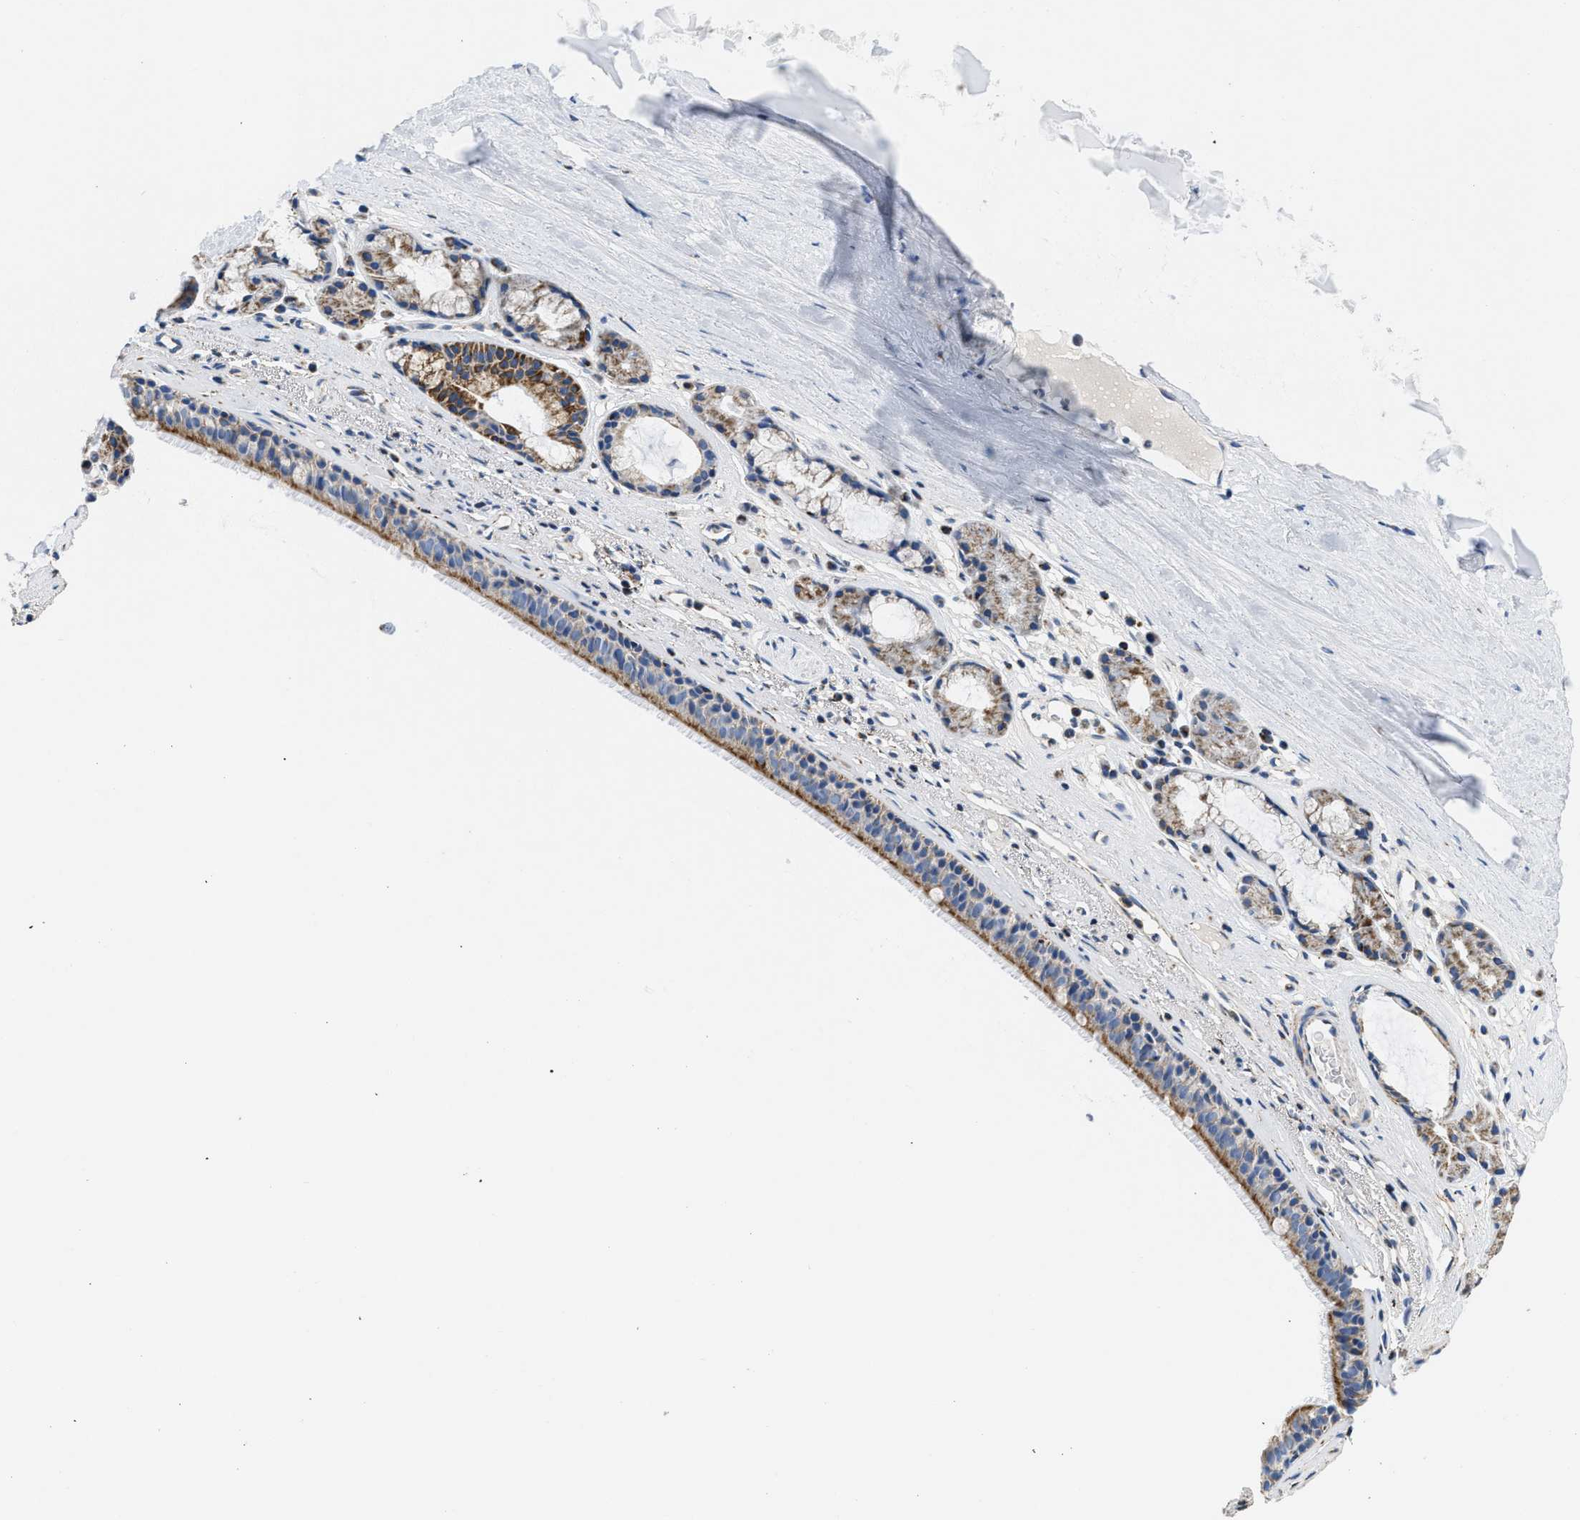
{"staining": {"intensity": "moderate", "quantity": ">75%", "location": "cytoplasmic/membranous"}, "tissue": "bronchus", "cell_type": "Respiratory epithelial cells", "image_type": "normal", "snomed": [{"axis": "morphology", "description": "Normal tissue, NOS"}, {"axis": "topography", "description": "Cartilage tissue"}], "caption": "Immunohistochemistry (DAB (3,3'-diaminobenzidine)) staining of benign bronchus shows moderate cytoplasmic/membranous protein expression in approximately >75% of respiratory epithelial cells. Using DAB (3,3'-diaminobenzidine) (brown) and hematoxylin (blue) stains, captured at high magnification using brightfield microscopy.", "gene": "SFXN1", "patient": {"sex": "female", "age": 63}}